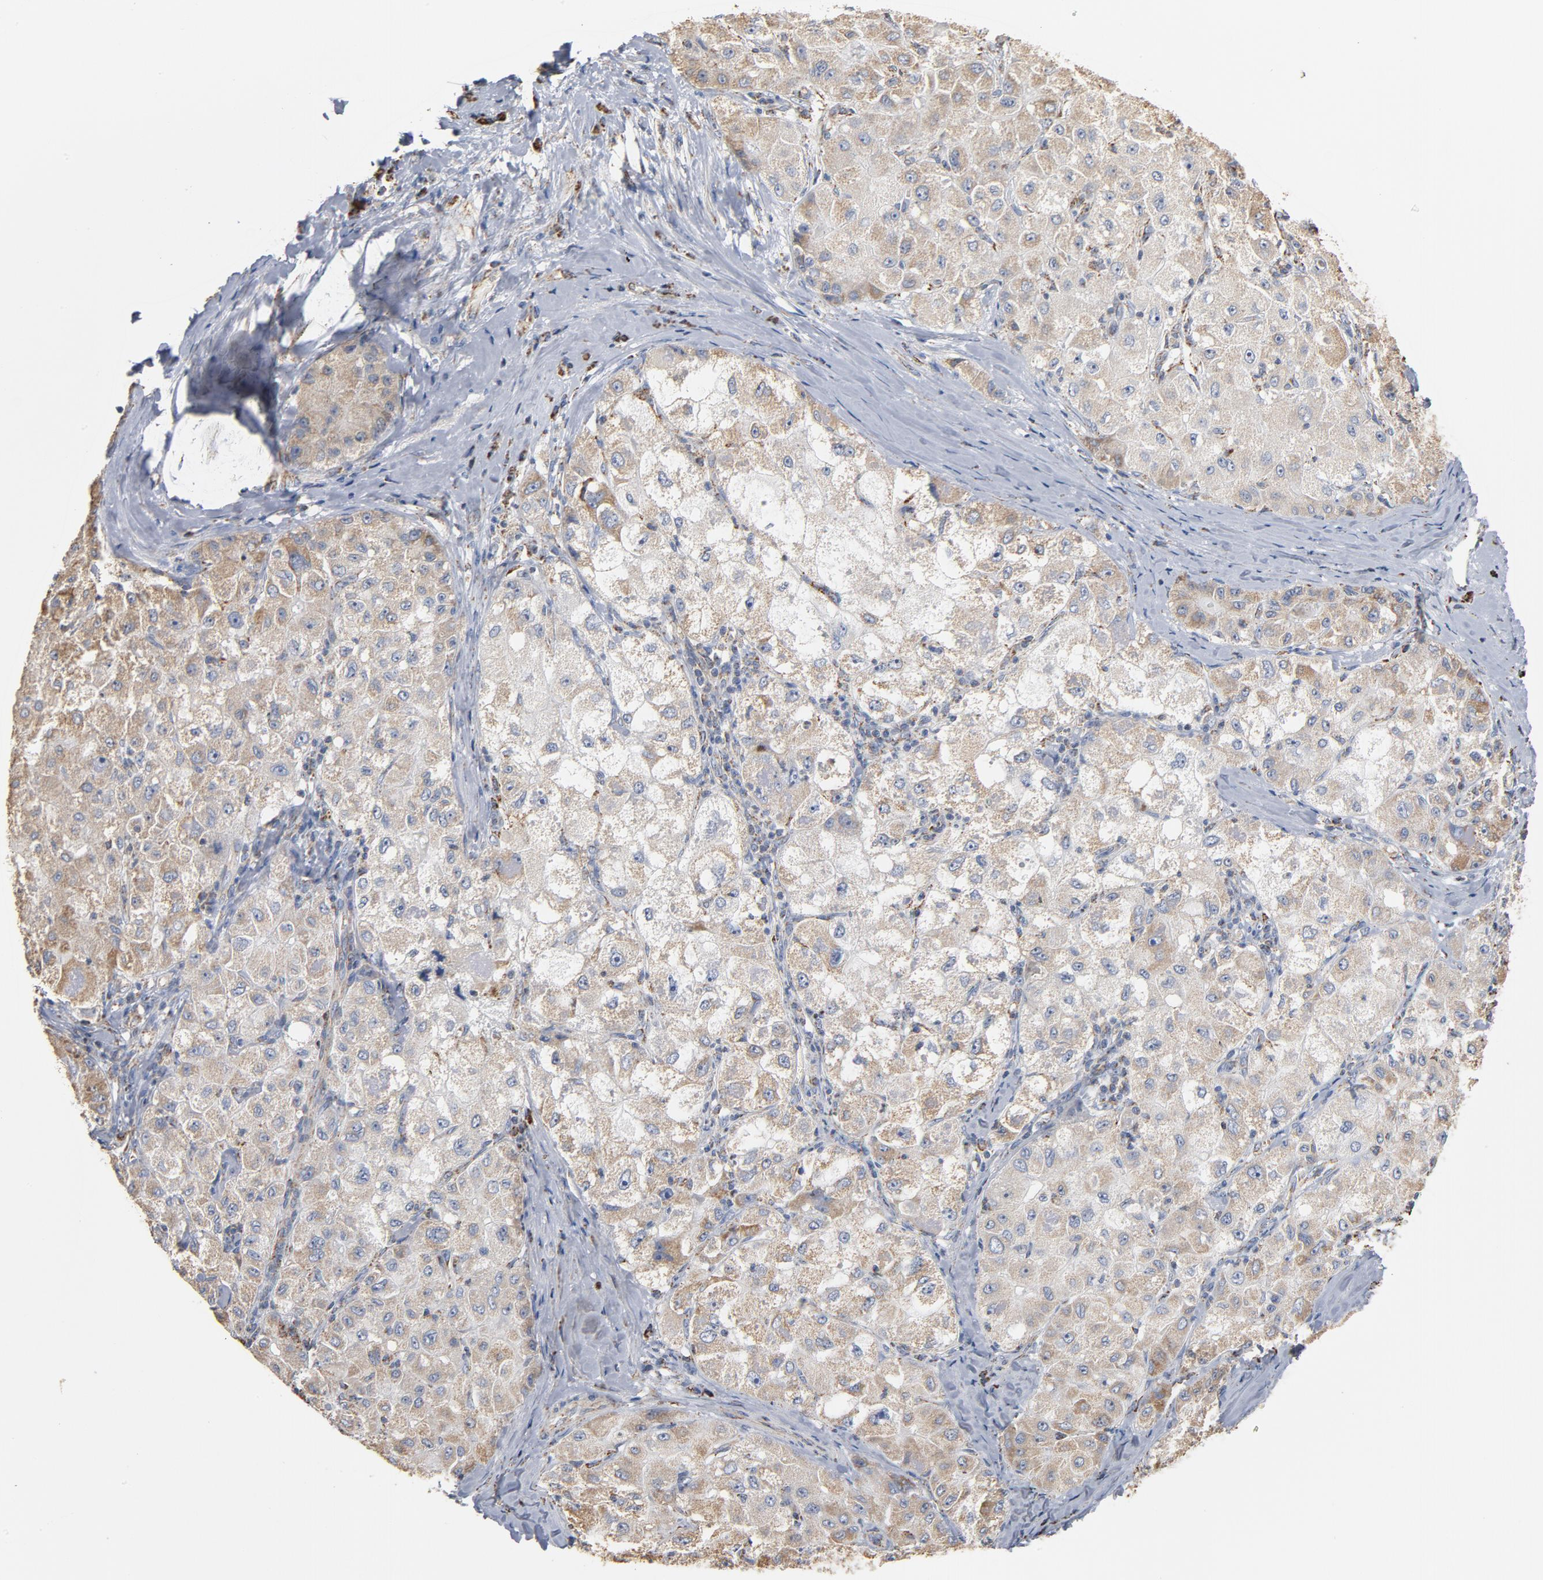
{"staining": {"intensity": "weak", "quantity": "25%-75%", "location": "cytoplasmic/membranous"}, "tissue": "liver cancer", "cell_type": "Tumor cells", "image_type": "cancer", "snomed": [{"axis": "morphology", "description": "Carcinoma, Hepatocellular, NOS"}, {"axis": "topography", "description": "Liver"}], "caption": "A brown stain highlights weak cytoplasmic/membranous positivity of a protein in human liver cancer tumor cells.", "gene": "NDUFS4", "patient": {"sex": "male", "age": 80}}